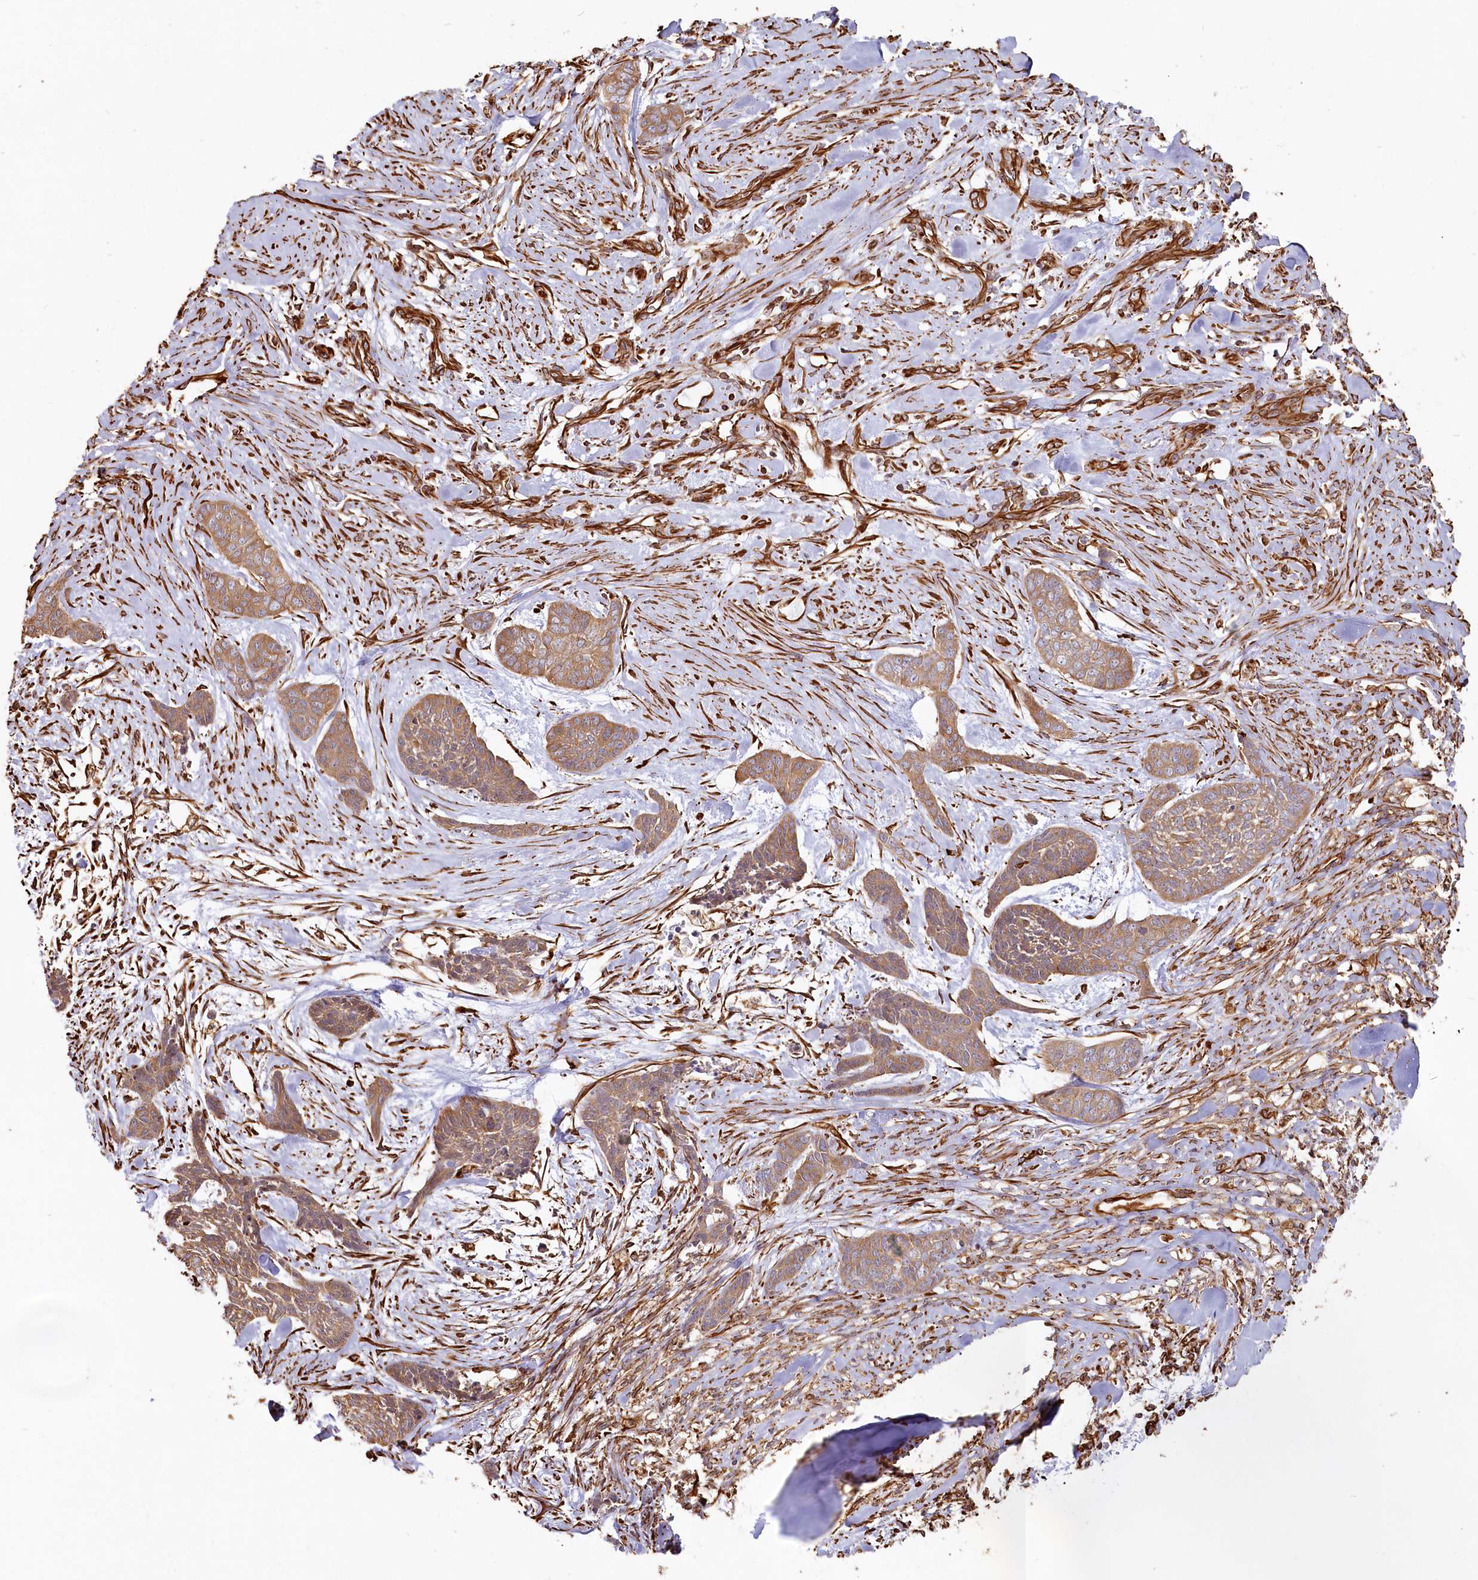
{"staining": {"intensity": "moderate", "quantity": ">75%", "location": "cytoplasmic/membranous"}, "tissue": "skin cancer", "cell_type": "Tumor cells", "image_type": "cancer", "snomed": [{"axis": "morphology", "description": "Basal cell carcinoma"}, {"axis": "topography", "description": "Skin"}], "caption": "Protein expression by immunohistochemistry exhibits moderate cytoplasmic/membranous positivity in about >75% of tumor cells in skin cancer (basal cell carcinoma).", "gene": "TTC1", "patient": {"sex": "female", "age": 64}}